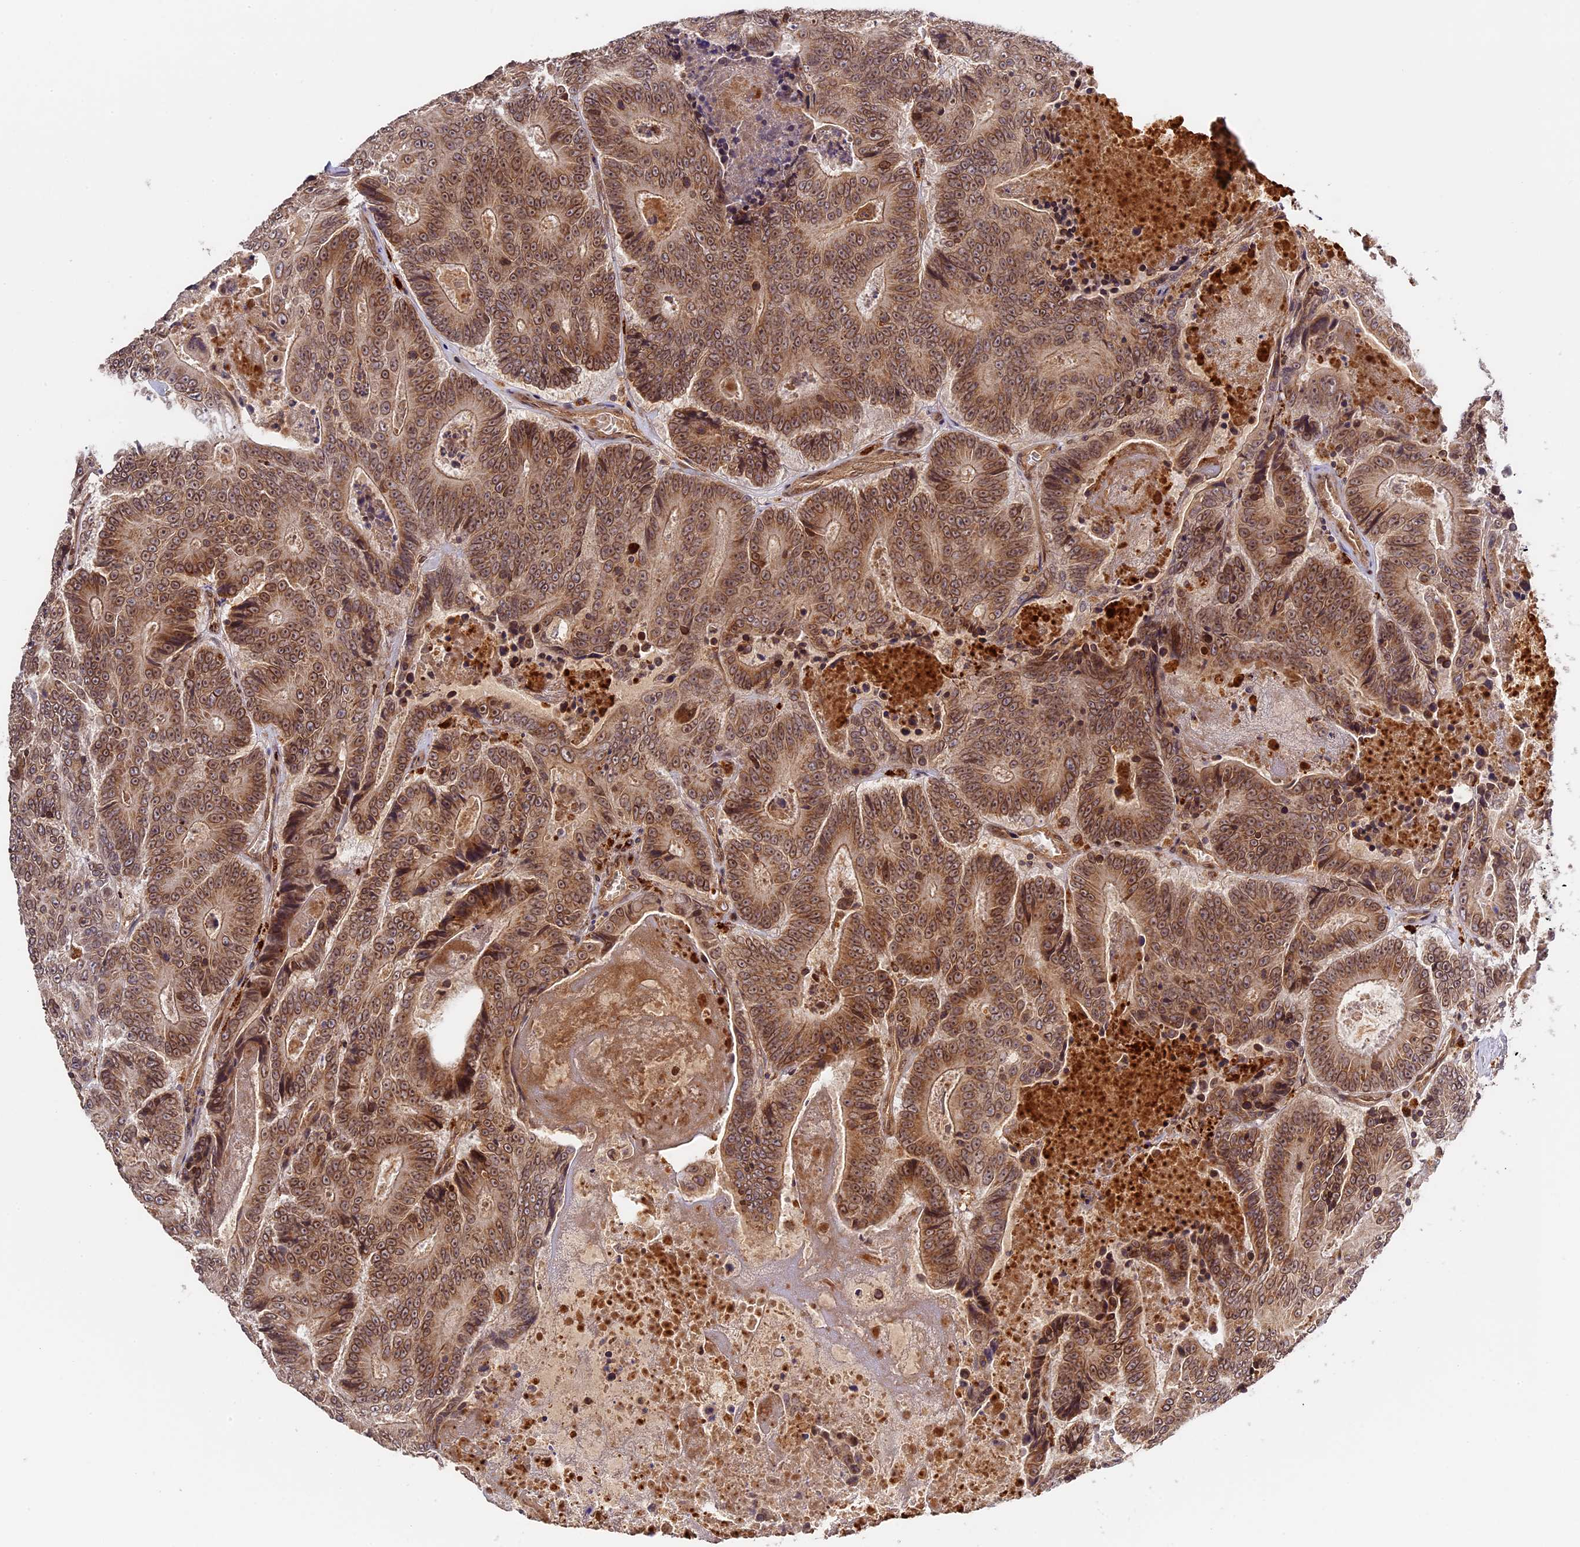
{"staining": {"intensity": "moderate", "quantity": ">75%", "location": "cytoplasmic/membranous,nuclear"}, "tissue": "colorectal cancer", "cell_type": "Tumor cells", "image_type": "cancer", "snomed": [{"axis": "morphology", "description": "Adenocarcinoma, NOS"}, {"axis": "topography", "description": "Colon"}], "caption": "Immunohistochemical staining of adenocarcinoma (colorectal) displays medium levels of moderate cytoplasmic/membranous and nuclear expression in about >75% of tumor cells.", "gene": "DGKH", "patient": {"sex": "male", "age": 83}}